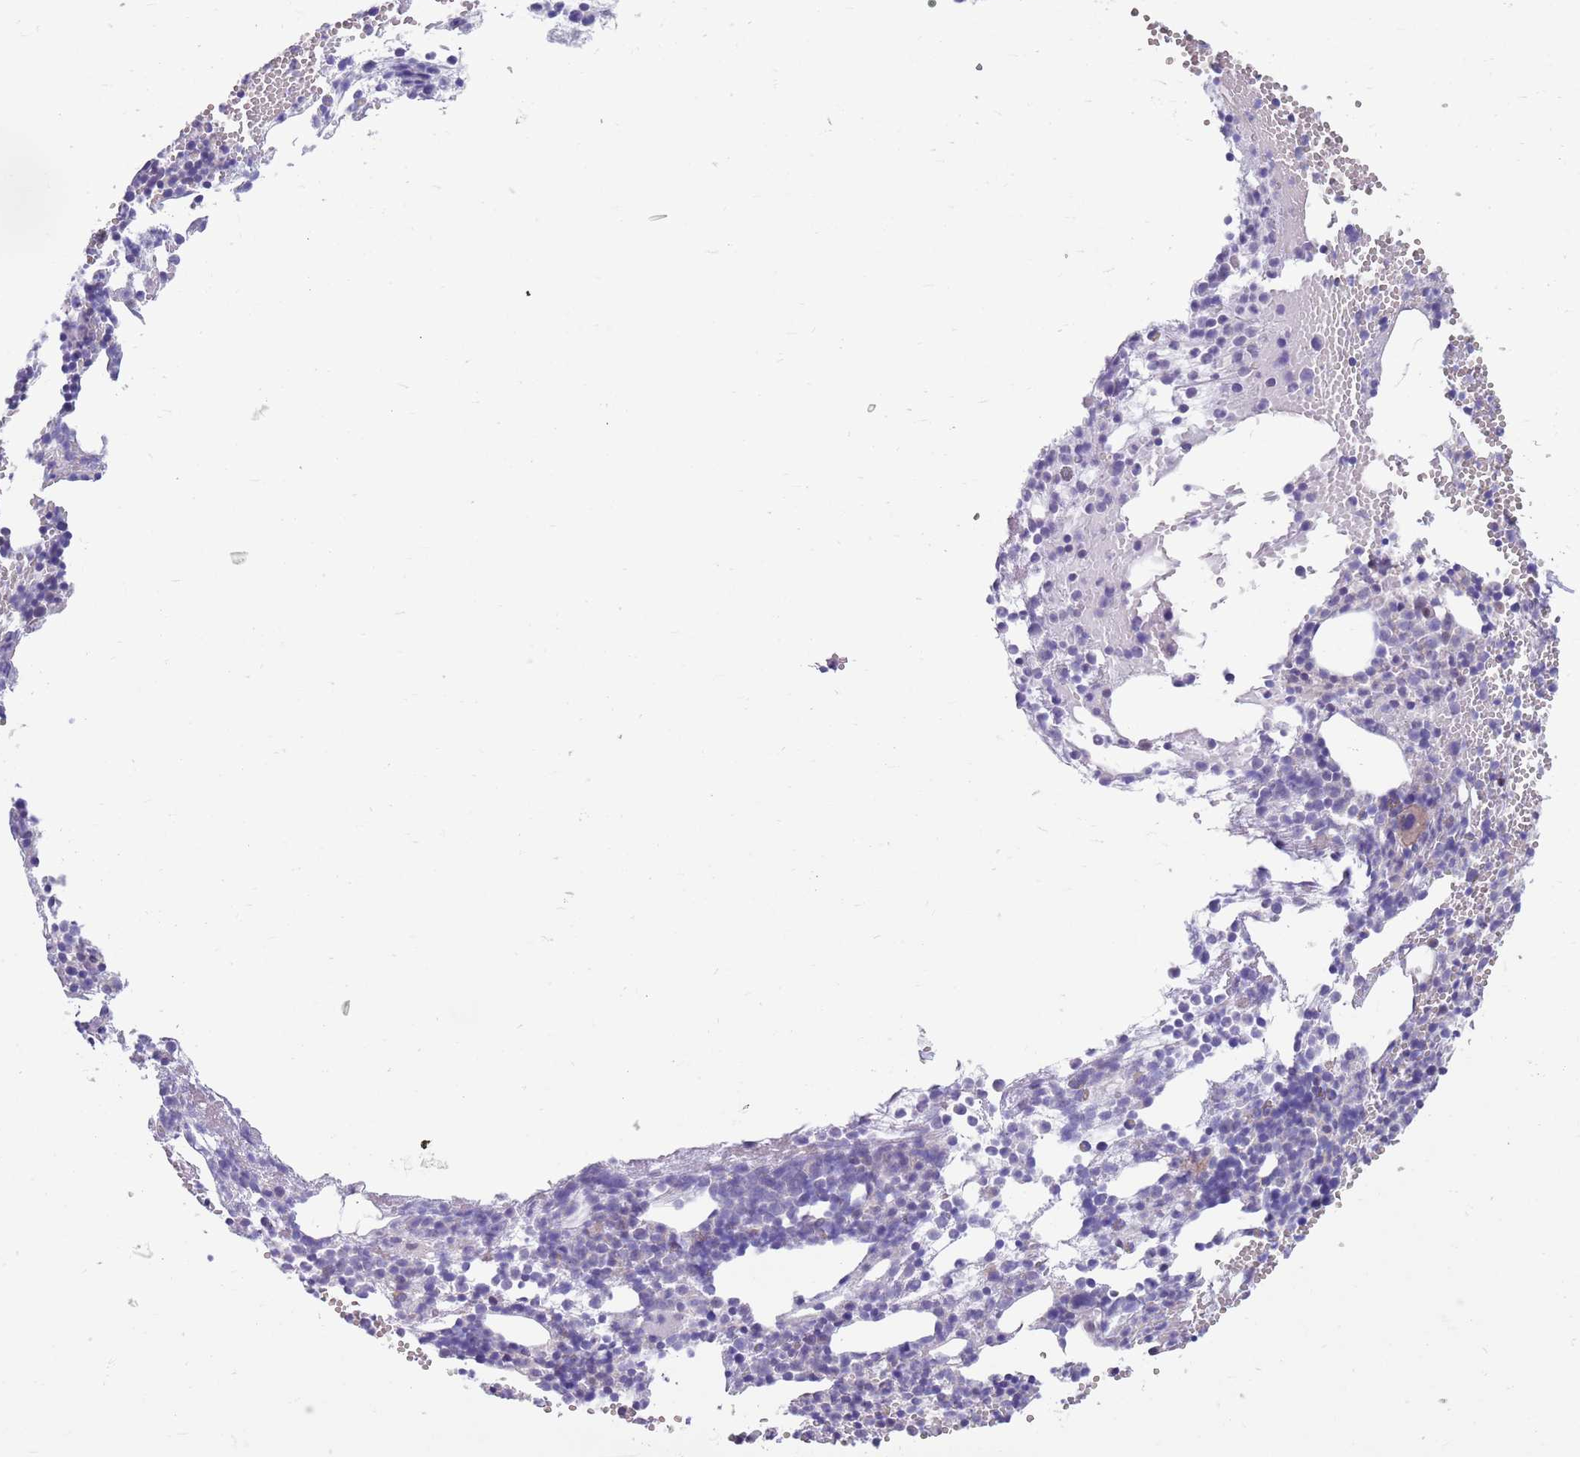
{"staining": {"intensity": "negative", "quantity": "none", "location": "none"}, "tissue": "bone marrow", "cell_type": "Hematopoietic cells", "image_type": "normal", "snomed": [{"axis": "morphology", "description": "Normal tissue, NOS"}, {"axis": "topography", "description": "Bone marrow"}], "caption": "Human bone marrow stained for a protein using immunohistochemistry (IHC) displays no expression in hematopoietic cells.", "gene": "KLHL29", "patient": {"sex": "female", "age": 77}}